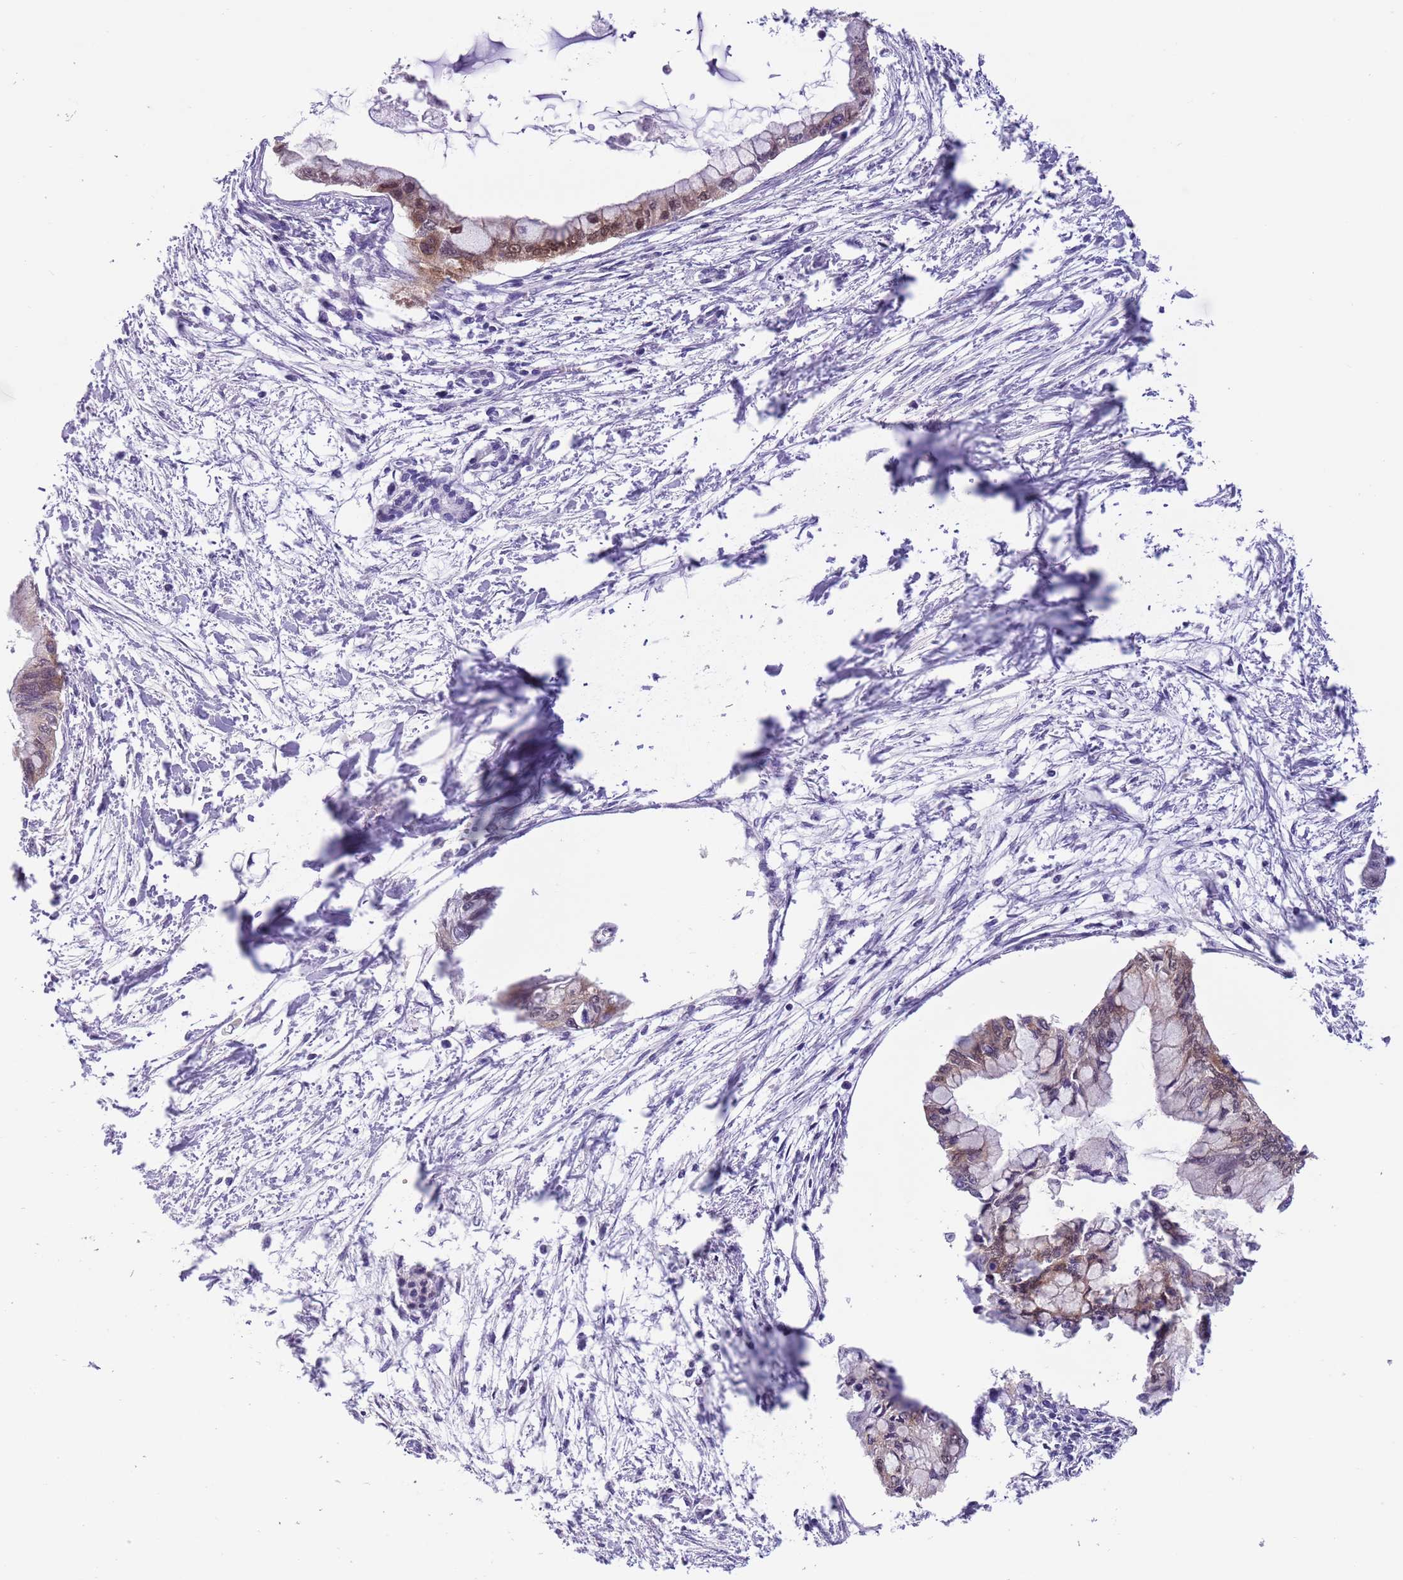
{"staining": {"intensity": "moderate", "quantity": ">75%", "location": "cytoplasmic/membranous,nuclear"}, "tissue": "pancreatic cancer", "cell_type": "Tumor cells", "image_type": "cancer", "snomed": [{"axis": "morphology", "description": "Adenocarcinoma, NOS"}, {"axis": "topography", "description": "Pancreas"}], "caption": "The histopathology image exhibits a brown stain indicating the presence of a protein in the cytoplasmic/membranous and nuclear of tumor cells in pancreatic cancer (adenocarcinoma).", "gene": "PFKFB2", "patient": {"sex": "male", "age": 48}}